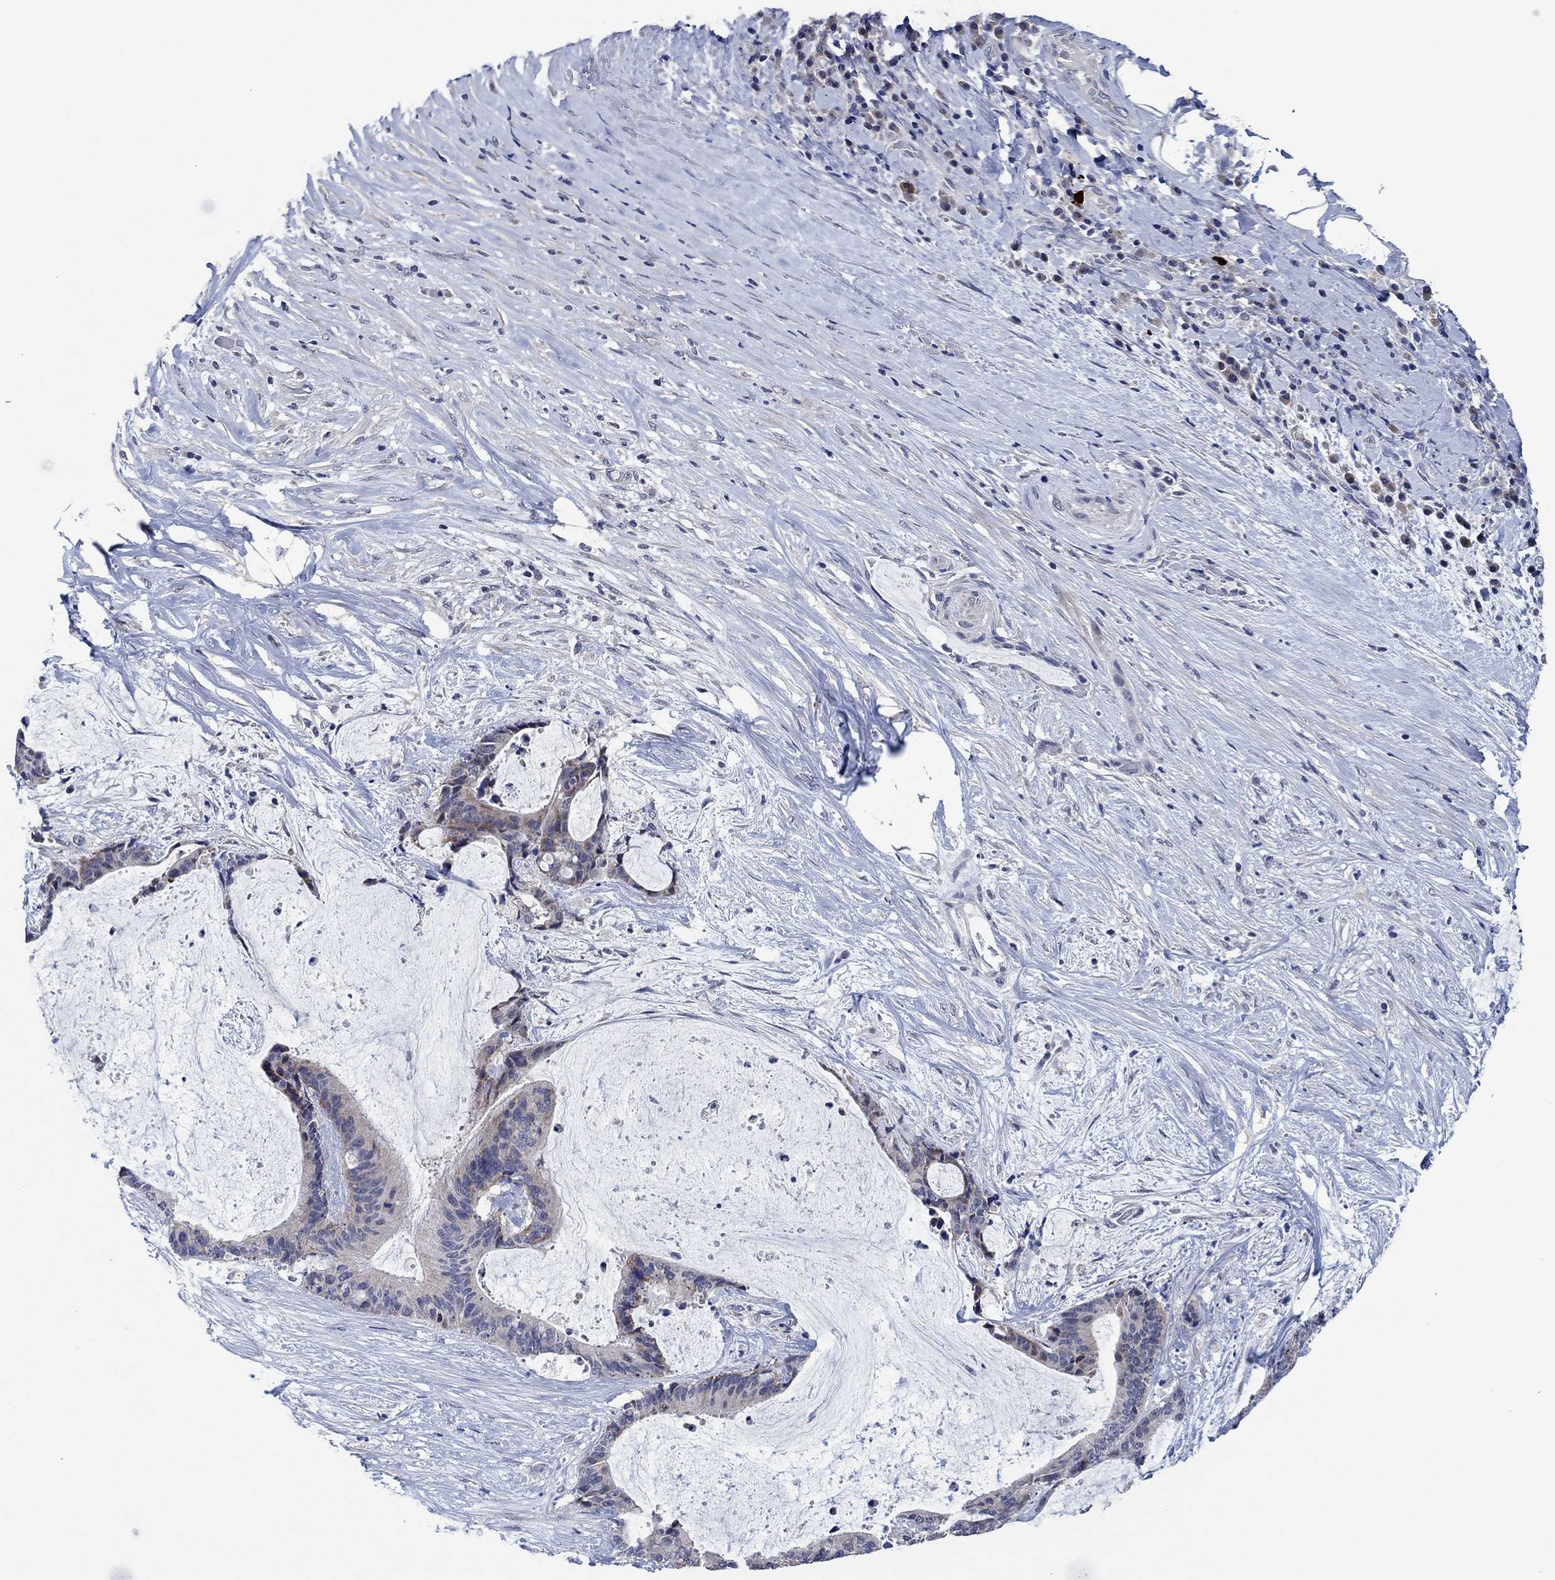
{"staining": {"intensity": "weak", "quantity": "<25%", "location": "cytoplasmic/membranous"}, "tissue": "liver cancer", "cell_type": "Tumor cells", "image_type": "cancer", "snomed": [{"axis": "morphology", "description": "Cholangiocarcinoma"}, {"axis": "topography", "description": "Liver"}], "caption": "High magnification brightfield microscopy of liver cholangiocarcinoma stained with DAB (brown) and counterstained with hematoxylin (blue): tumor cells show no significant expression.", "gene": "PRRT3", "patient": {"sex": "female", "age": 73}}